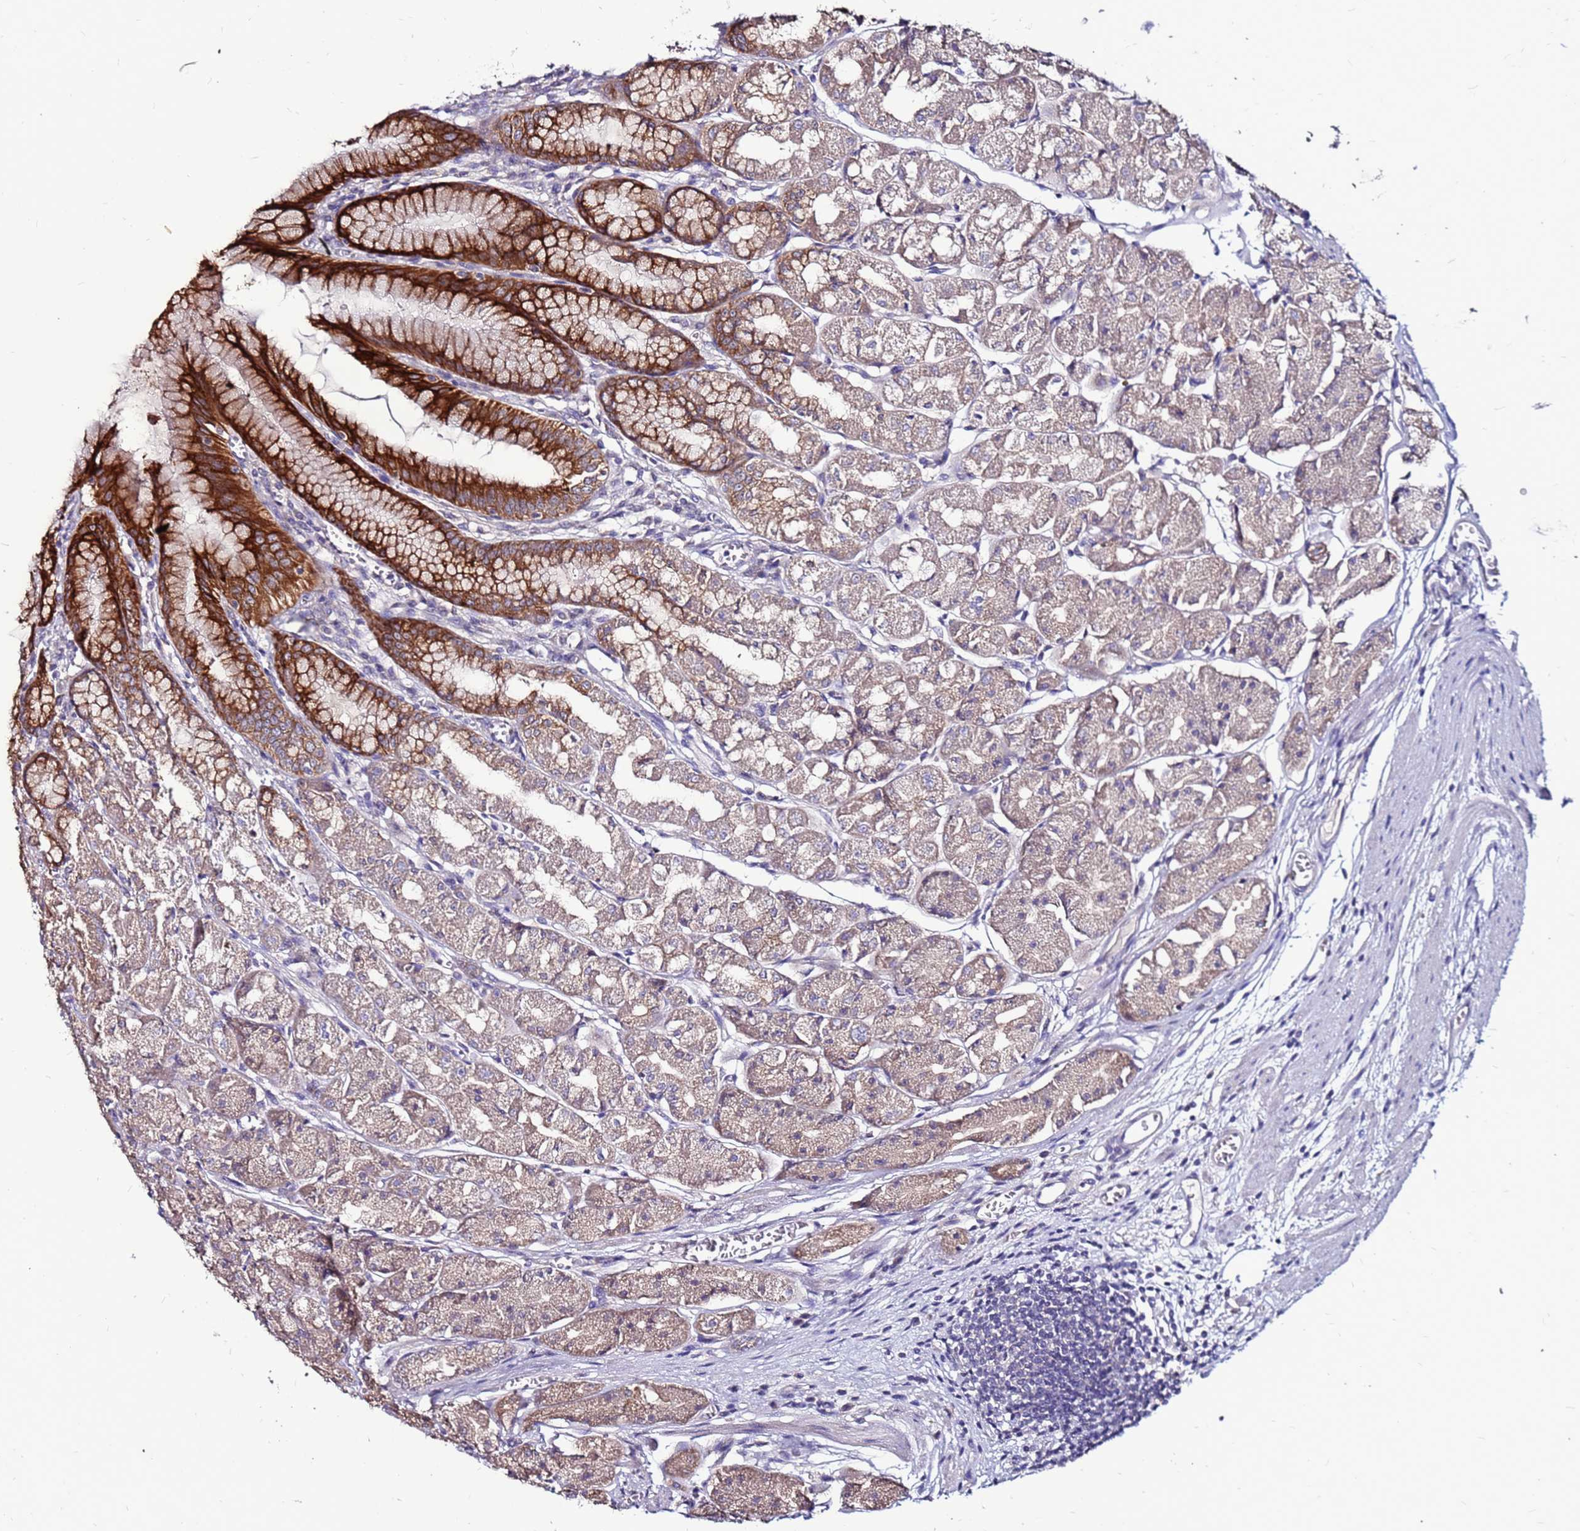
{"staining": {"intensity": "strong", "quantity": "<25%", "location": "cytoplasmic/membranous"}, "tissue": "stomach", "cell_type": "Glandular cells", "image_type": "normal", "snomed": [{"axis": "morphology", "description": "Normal tissue, NOS"}, {"axis": "topography", "description": "Stomach"}], "caption": "Stomach was stained to show a protein in brown. There is medium levels of strong cytoplasmic/membranous positivity in about <25% of glandular cells.", "gene": "SLC44A3", "patient": {"sex": "male", "age": 55}}